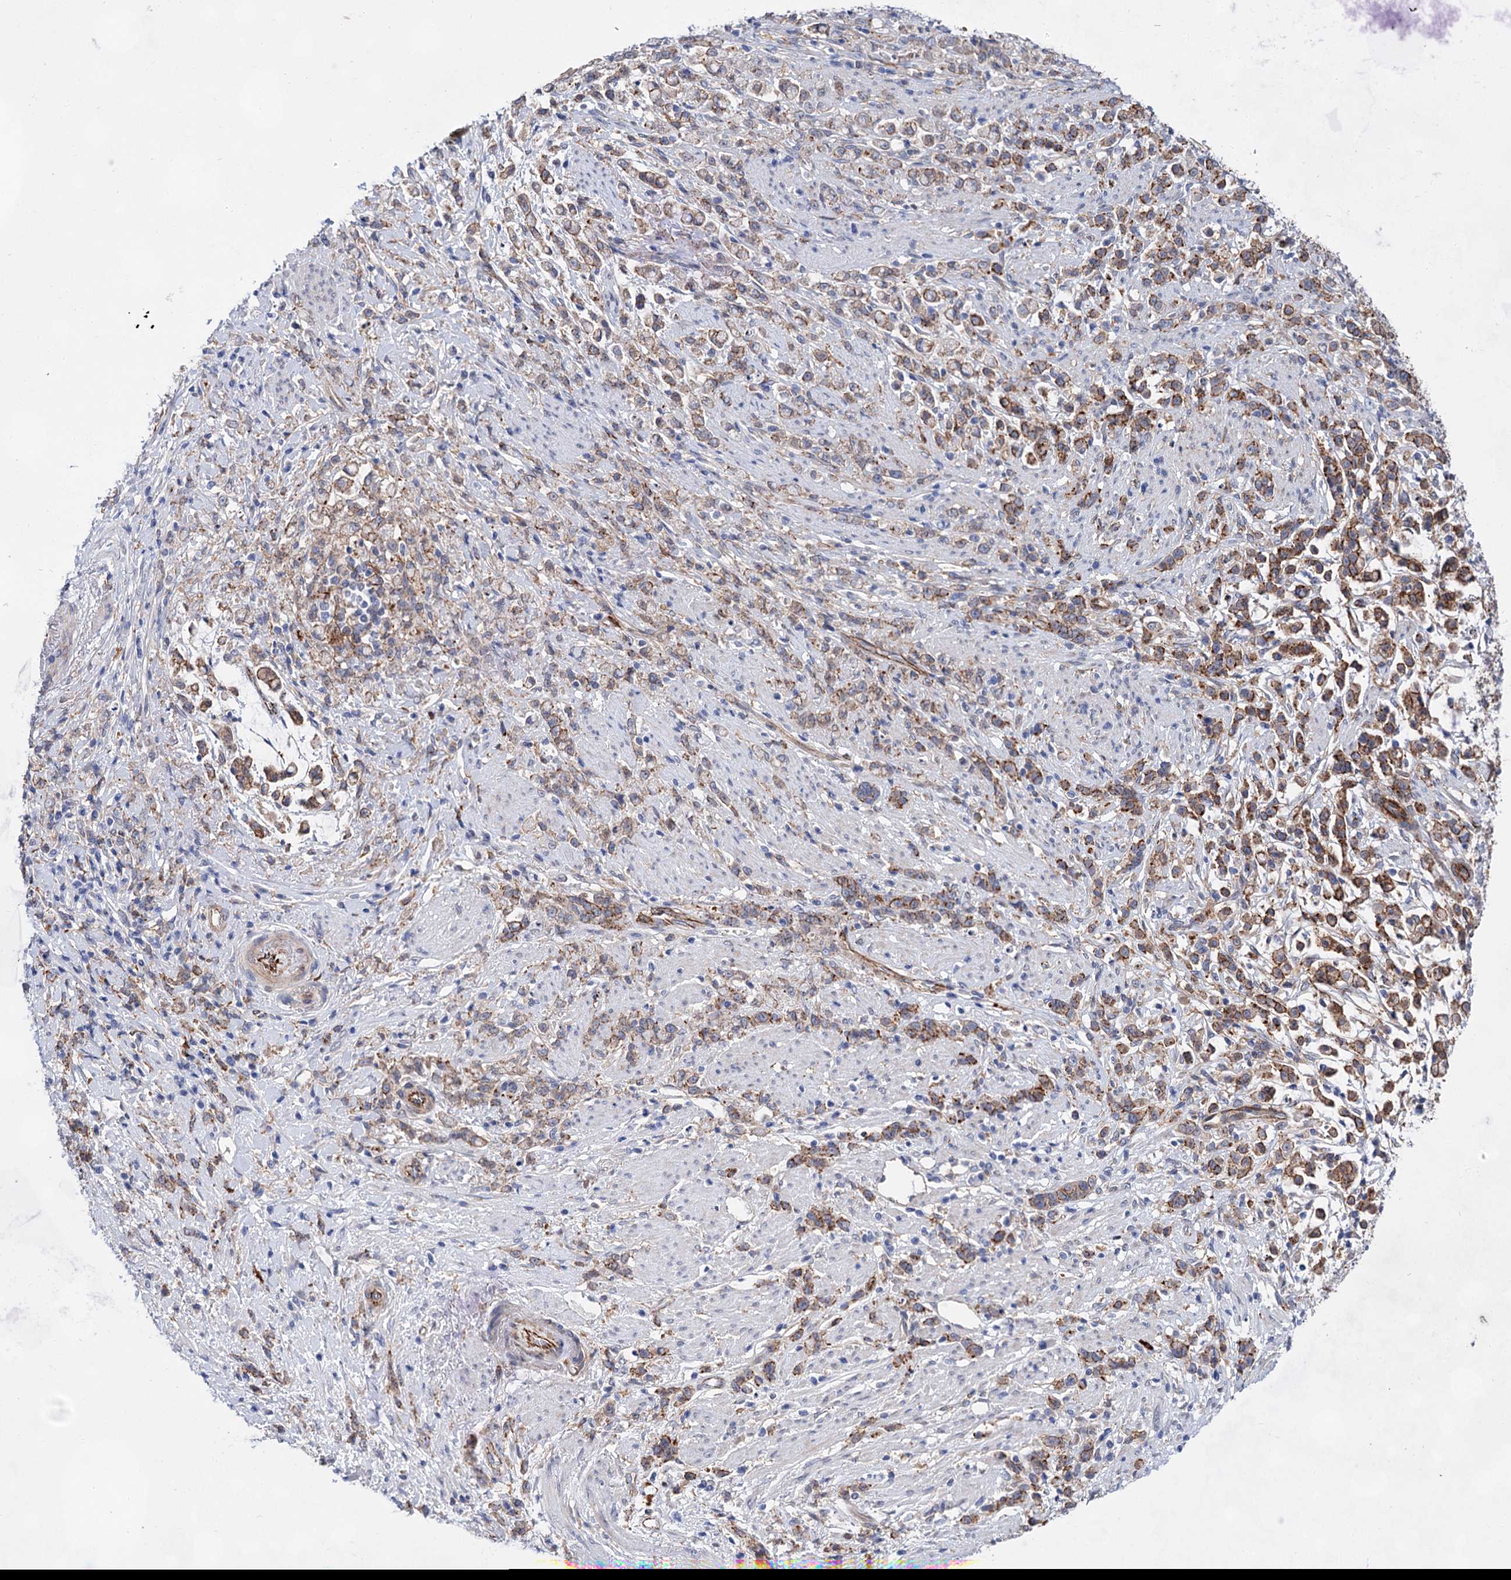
{"staining": {"intensity": "moderate", "quantity": ">75%", "location": "cytoplasmic/membranous"}, "tissue": "stomach cancer", "cell_type": "Tumor cells", "image_type": "cancer", "snomed": [{"axis": "morphology", "description": "Adenocarcinoma, NOS"}, {"axis": "topography", "description": "Stomach"}], "caption": "A high-resolution image shows immunohistochemistry staining of stomach cancer (adenocarcinoma), which exhibits moderate cytoplasmic/membranous positivity in about >75% of tumor cells.", "gene": "TMTC3", "patient": {"sex": "female", "age": 60}}